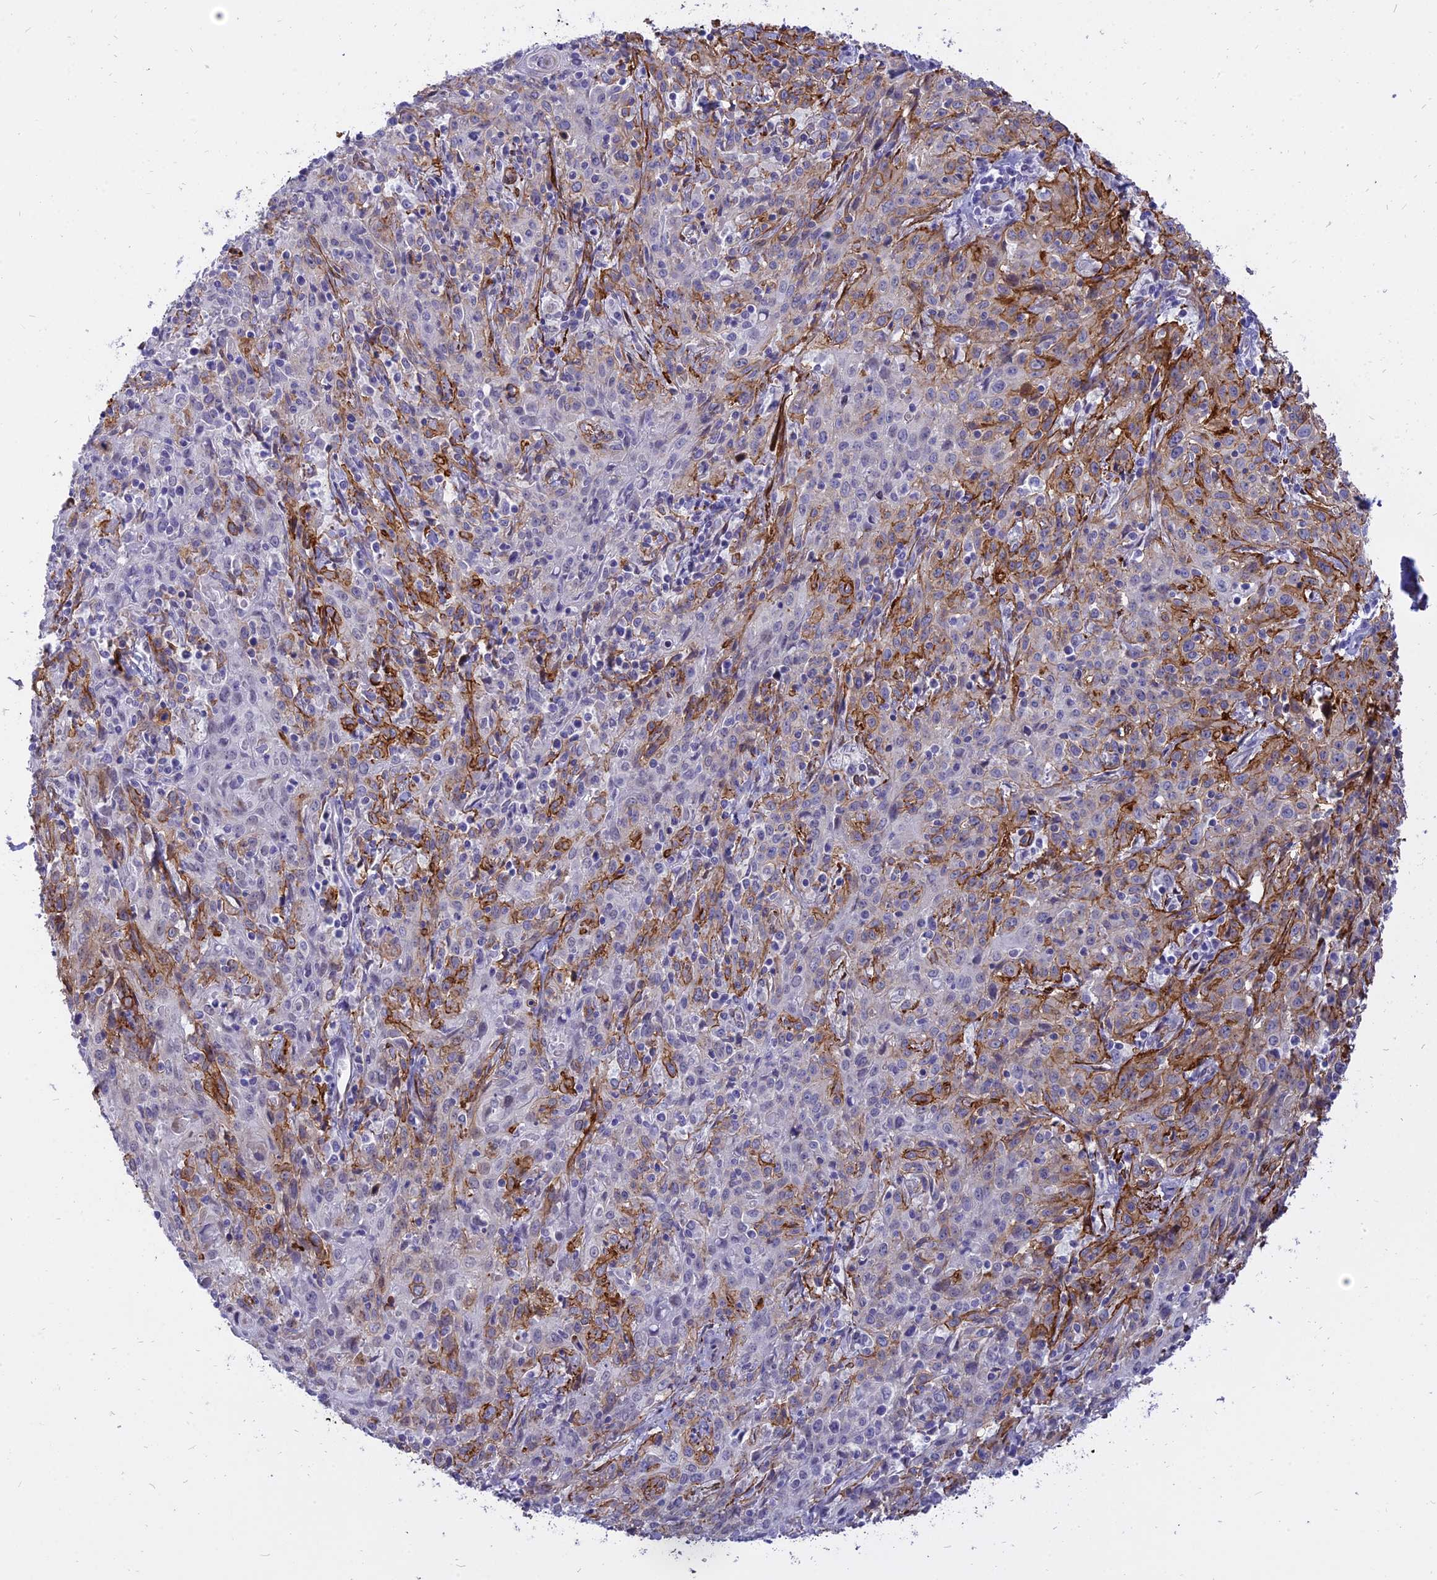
{"staining": {"intensity": "negative", "quantity": "none", "location": "none"}, "tissue": "cervical cancer", "cell_type": "Tumor cells", "image_type": "cancer", "snomed": [{"axis": "morphology", "description": "Squamous cell carcinoma, NOS"}, {"axis": "topography", "description": "Cervix"}], "caption": "Cervical squamous cell carcinoma stained for a protein using immunohistochemistry (IHC) reveals no expression tumor cells.", "gene": "CENPV", "patient": {"sex": "female", "age": 57}}